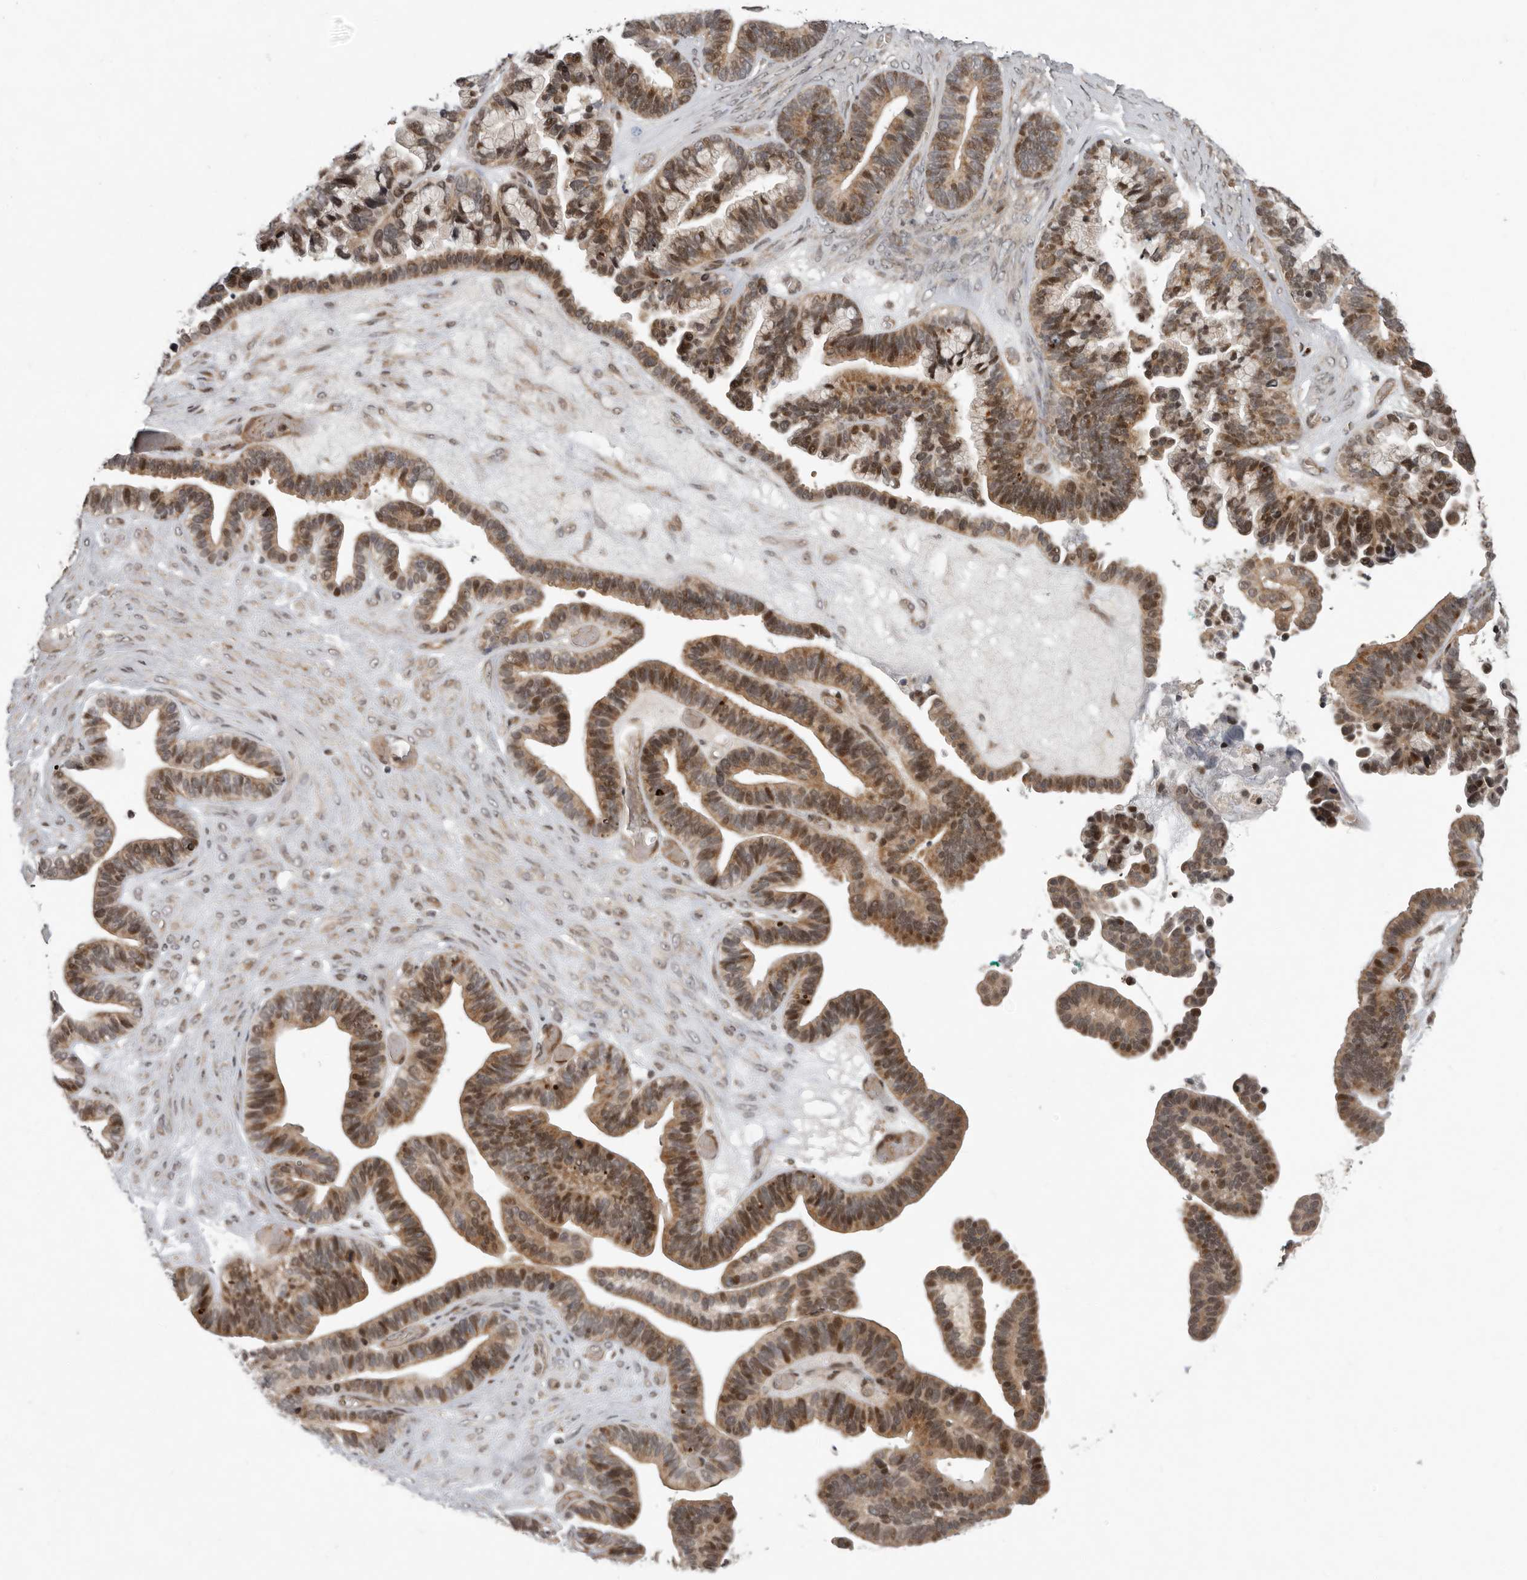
{"staining": {"intensity": "moderate", "quantity": ">75%", "location": "cytoplasmic/membranous,nuclear"}, "tissue": "ovarian cancer", "cell_type": "Tumor cells", "image_type": "cancer", "snomed": [{"axis": "morphology", "description": "Cystadenocarcinoma, serous, NOS"}, {"axis": "topography", "description": "Ovary"}], "caption": "Immunohistochemical staining of human ovarian serous cystadenocarcinoma reveals moderate cytoplasmic/membranous and nuclear protein positivity in about >75% of tumor cells. The staining was performed using DAB (3,3'-diaminobenzidine) to visualize the protein expression in brown, while the nuclei were stained in blue with hematoxylin (Magnification: 20x).", "gene": "RABIF", "patient": {"sex": "female", "age": 56}}